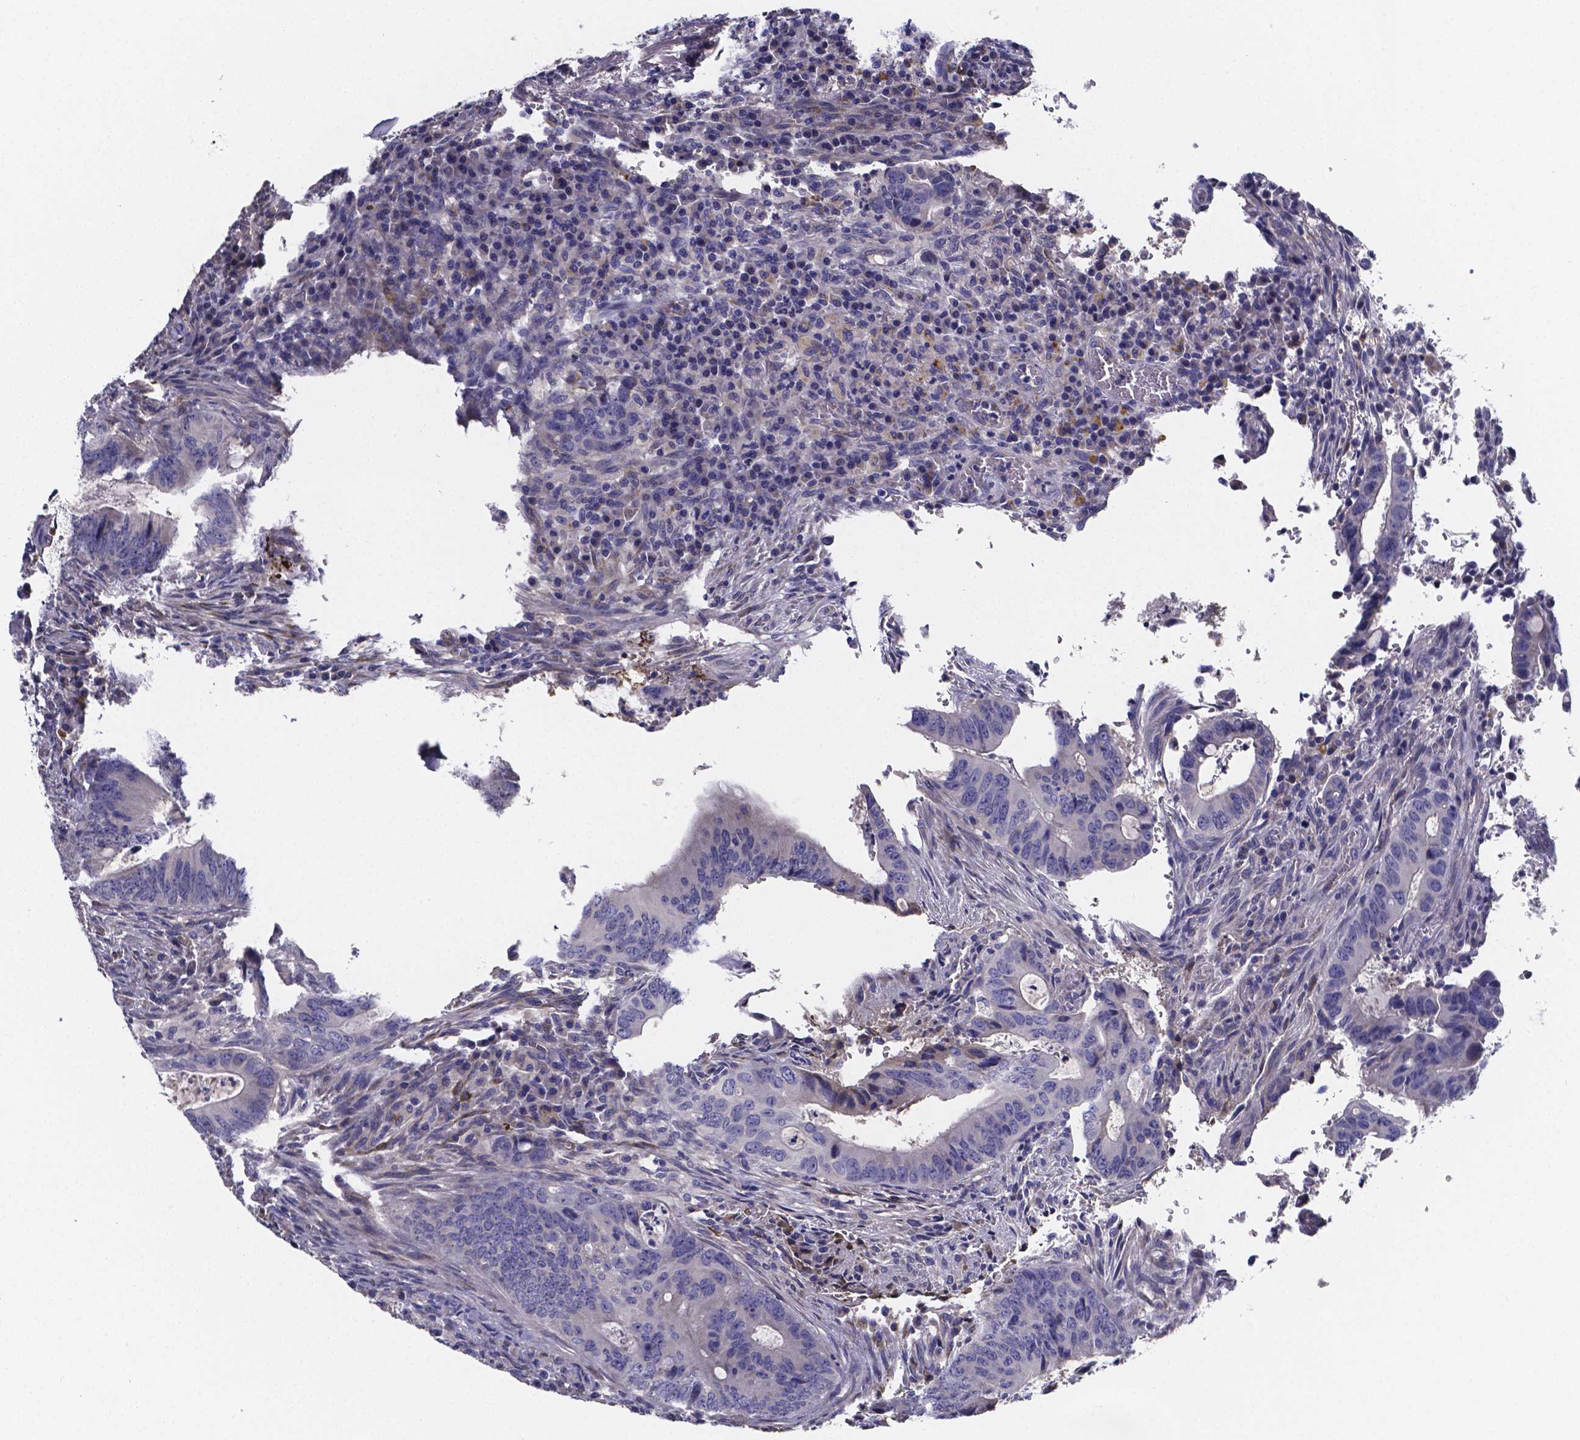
{"staining": {"intensity": "negative", "quantity": "none", "location": "none"}, "tissue": "colorectal cancer", "cell_type": "Tumor cells", "image_type": "cancer", "snomed": [{"axis": "morphology", "description": "Adenocarcinoma, NOS"}, {"axis": "topography", "description": "Colon"}], "caption": "A micrograph of human adenocarcinoma (colorectal) is negative for staining in tumor cells.", "gene": "SFRP4", "patient": {"sex": "female", "age": 74}}